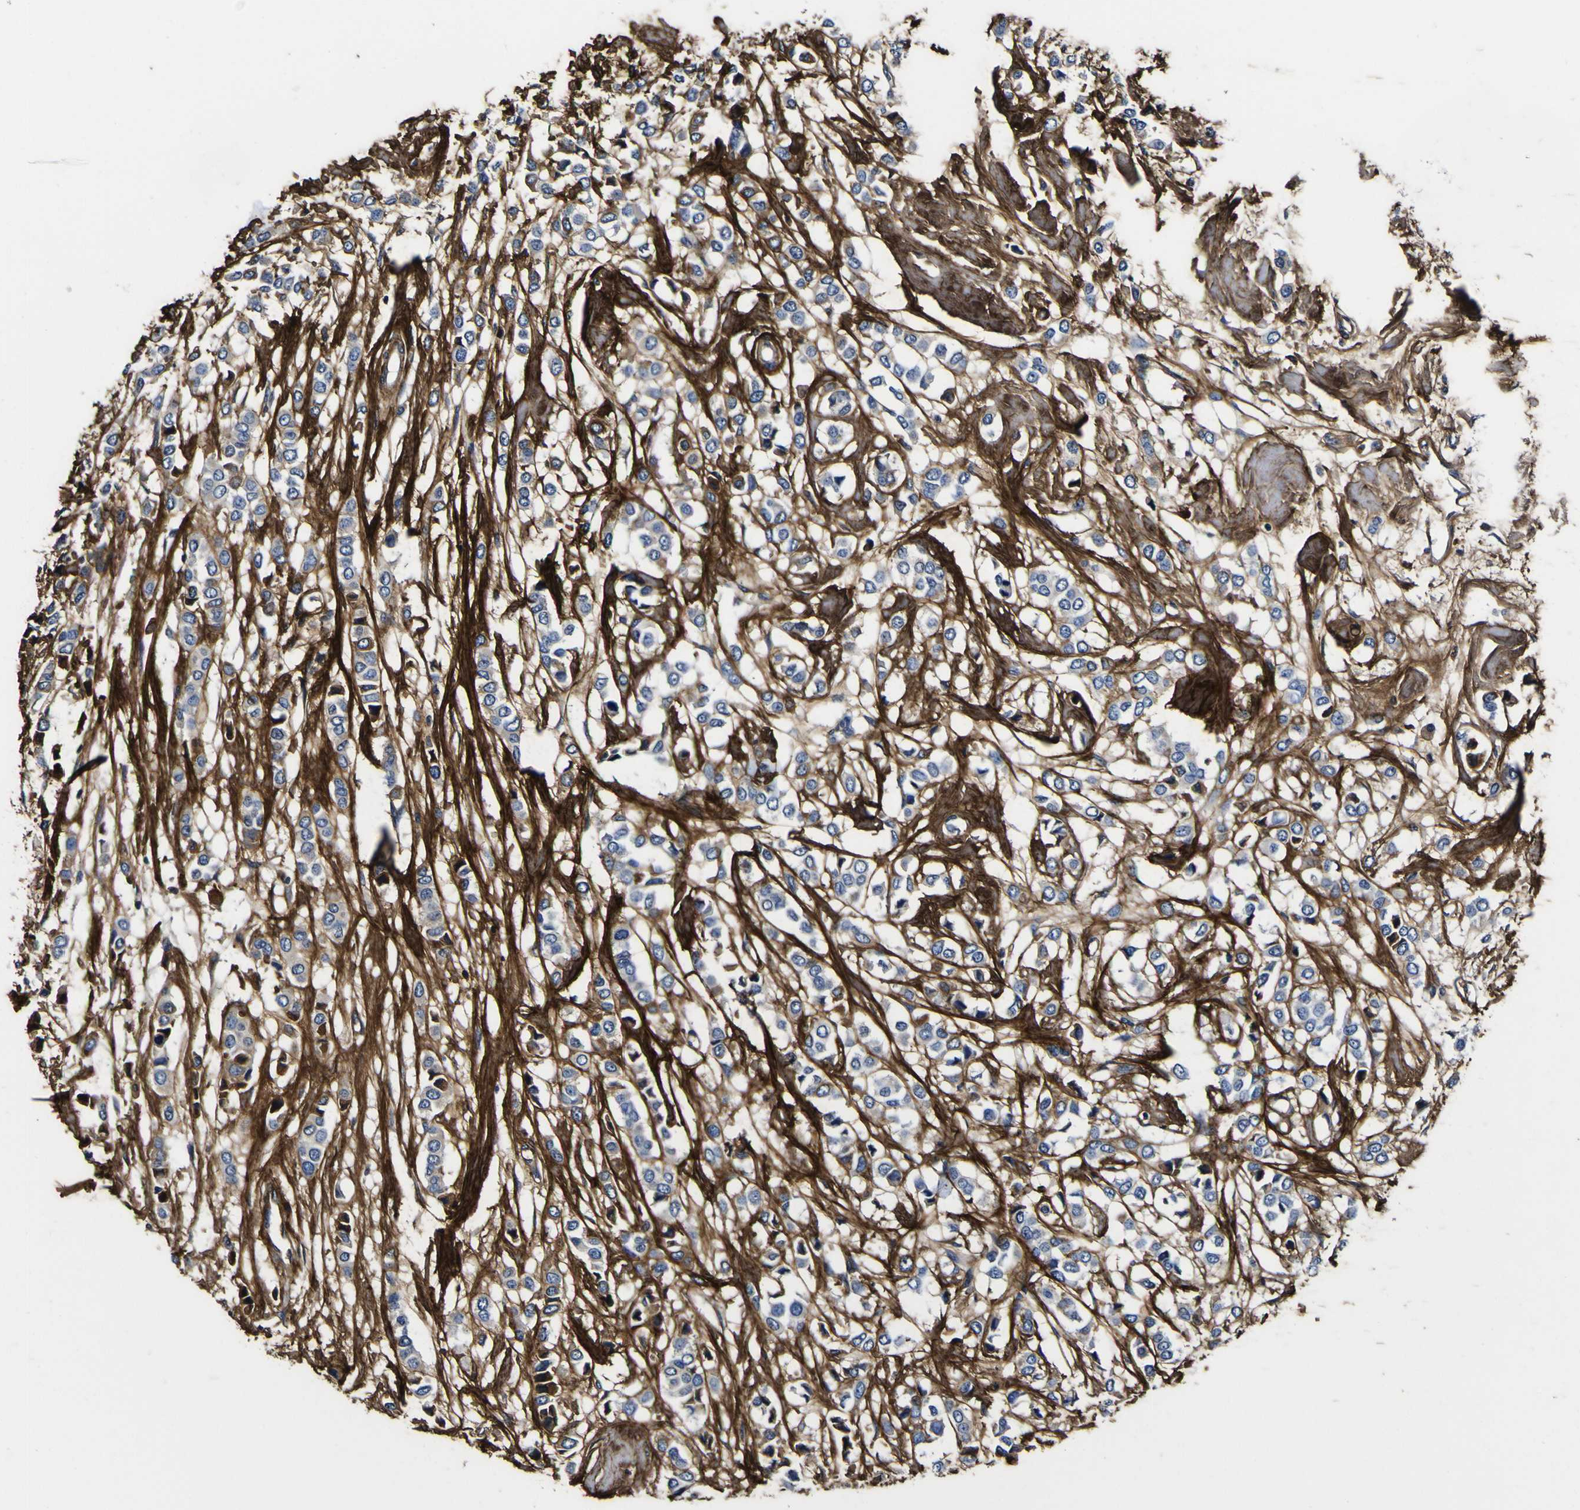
{"staining": {"intensity": "negative", "quantity": "none", "location": "none"}, "tissue": "breast cancer", "cell_type": "Tumor cells", "image_type": "cancer", "snomed": [{"axis": "morphology", "description": "Lobular carcinoma"}, {"axis": "topography", "description": "Breast"}], "caption": "There is no significant positivity in tumor cells of breast cancer.", "gene": "POSTN", "patient": {"sex": "female", "age": 51}}